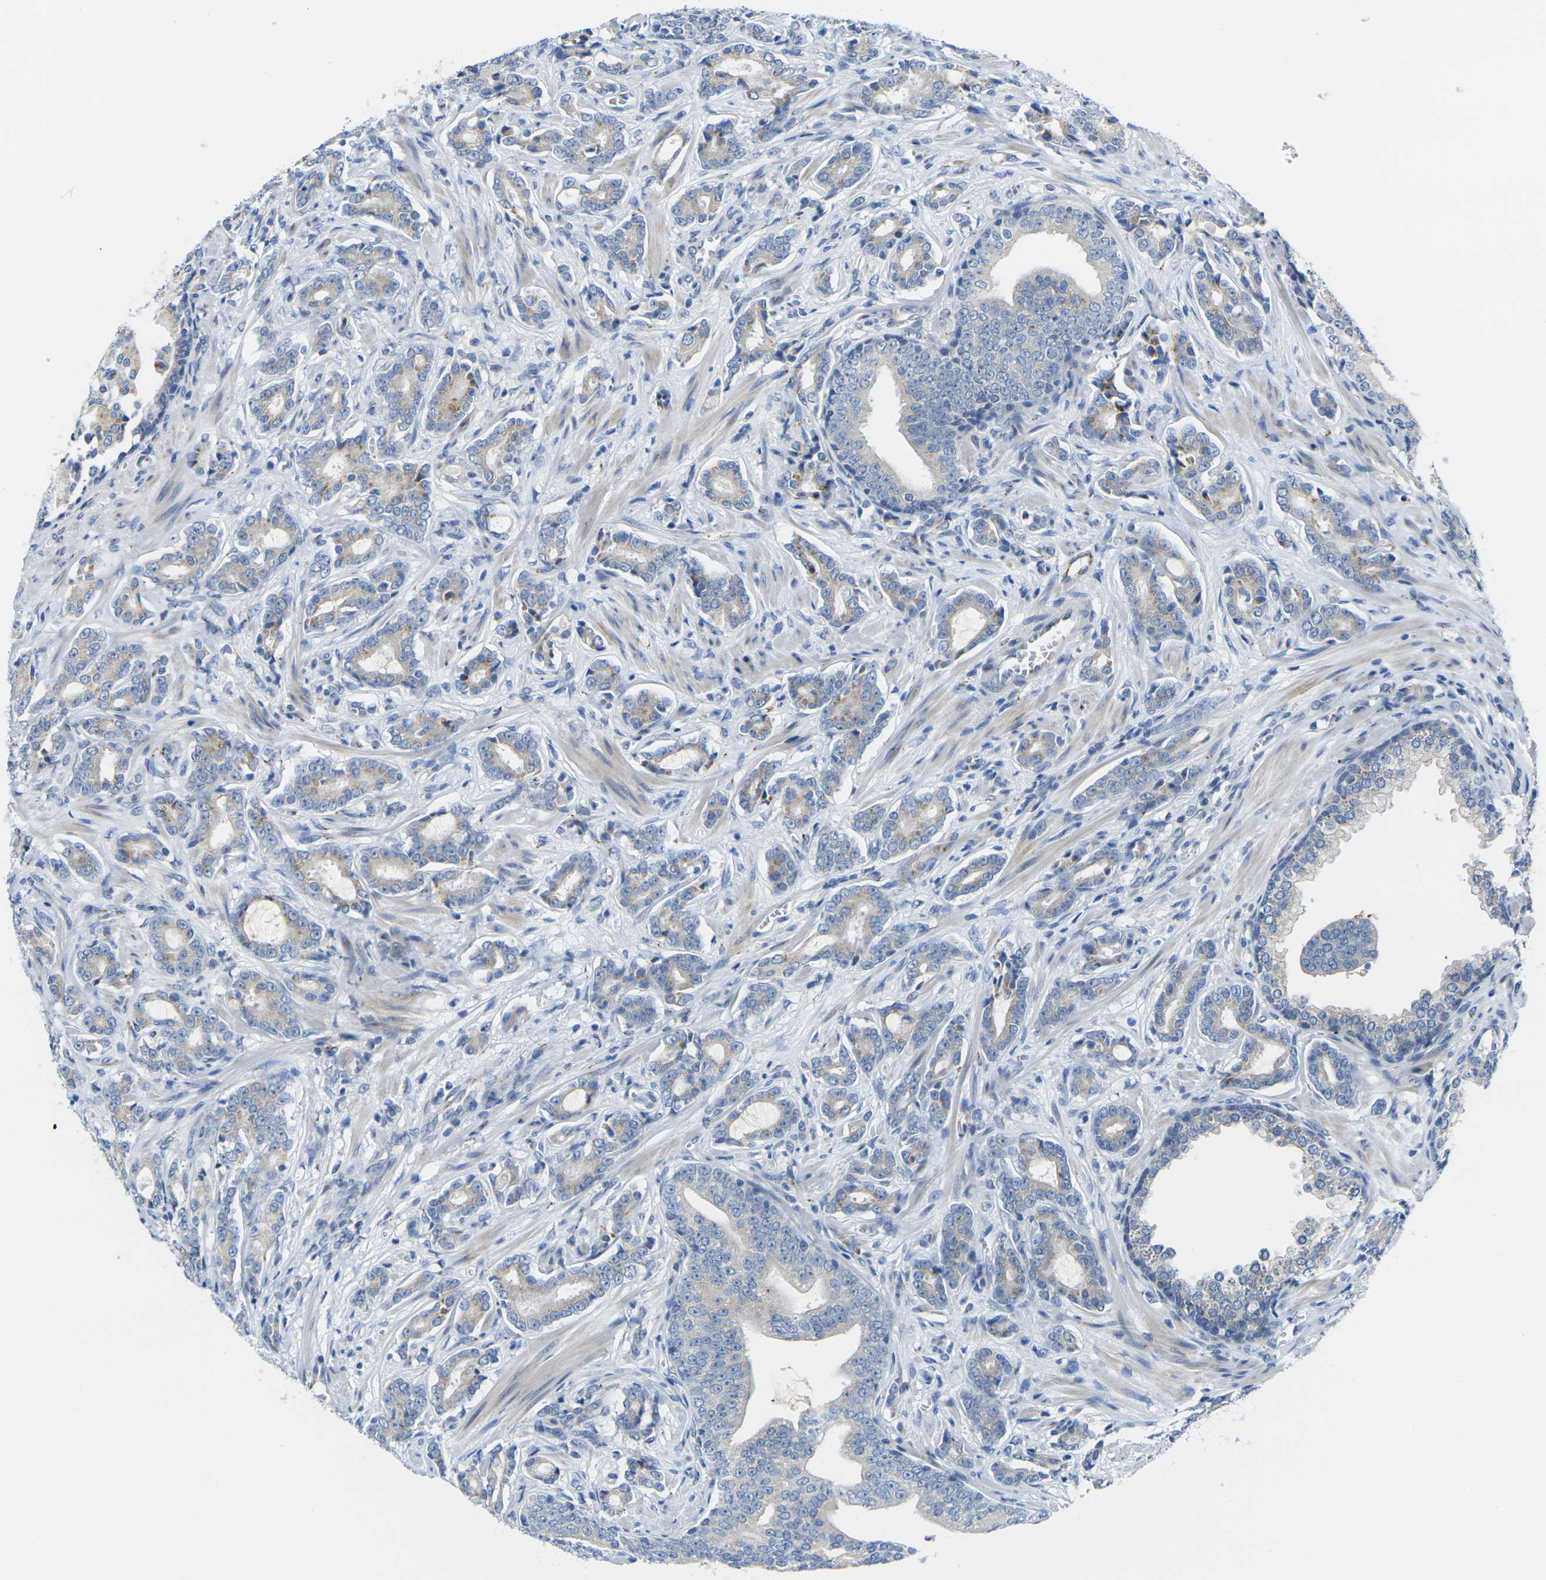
{"staining": {"intensity": "weak", "quantity": "25%-75%", "location": "cytoplasmic/membranous"}, "tissue": "prostate cancer", "cell_type": "Tumor cells", "image_type": "cancer", "snomed": [{"axis": "morphology", "description": "Adenocarcinoma, Low grade"}, {"axis": "topography", "description": "Prostate"}], "caption": "Brown immunohistochemical staining in human prostate adenocarcinoma (low-grade) shows weak cytoplasmic/membranous positivity in about 25%-75% of tumor cells.", "gene": "CRK", "patient": {"sex": "male", "age": 58}}